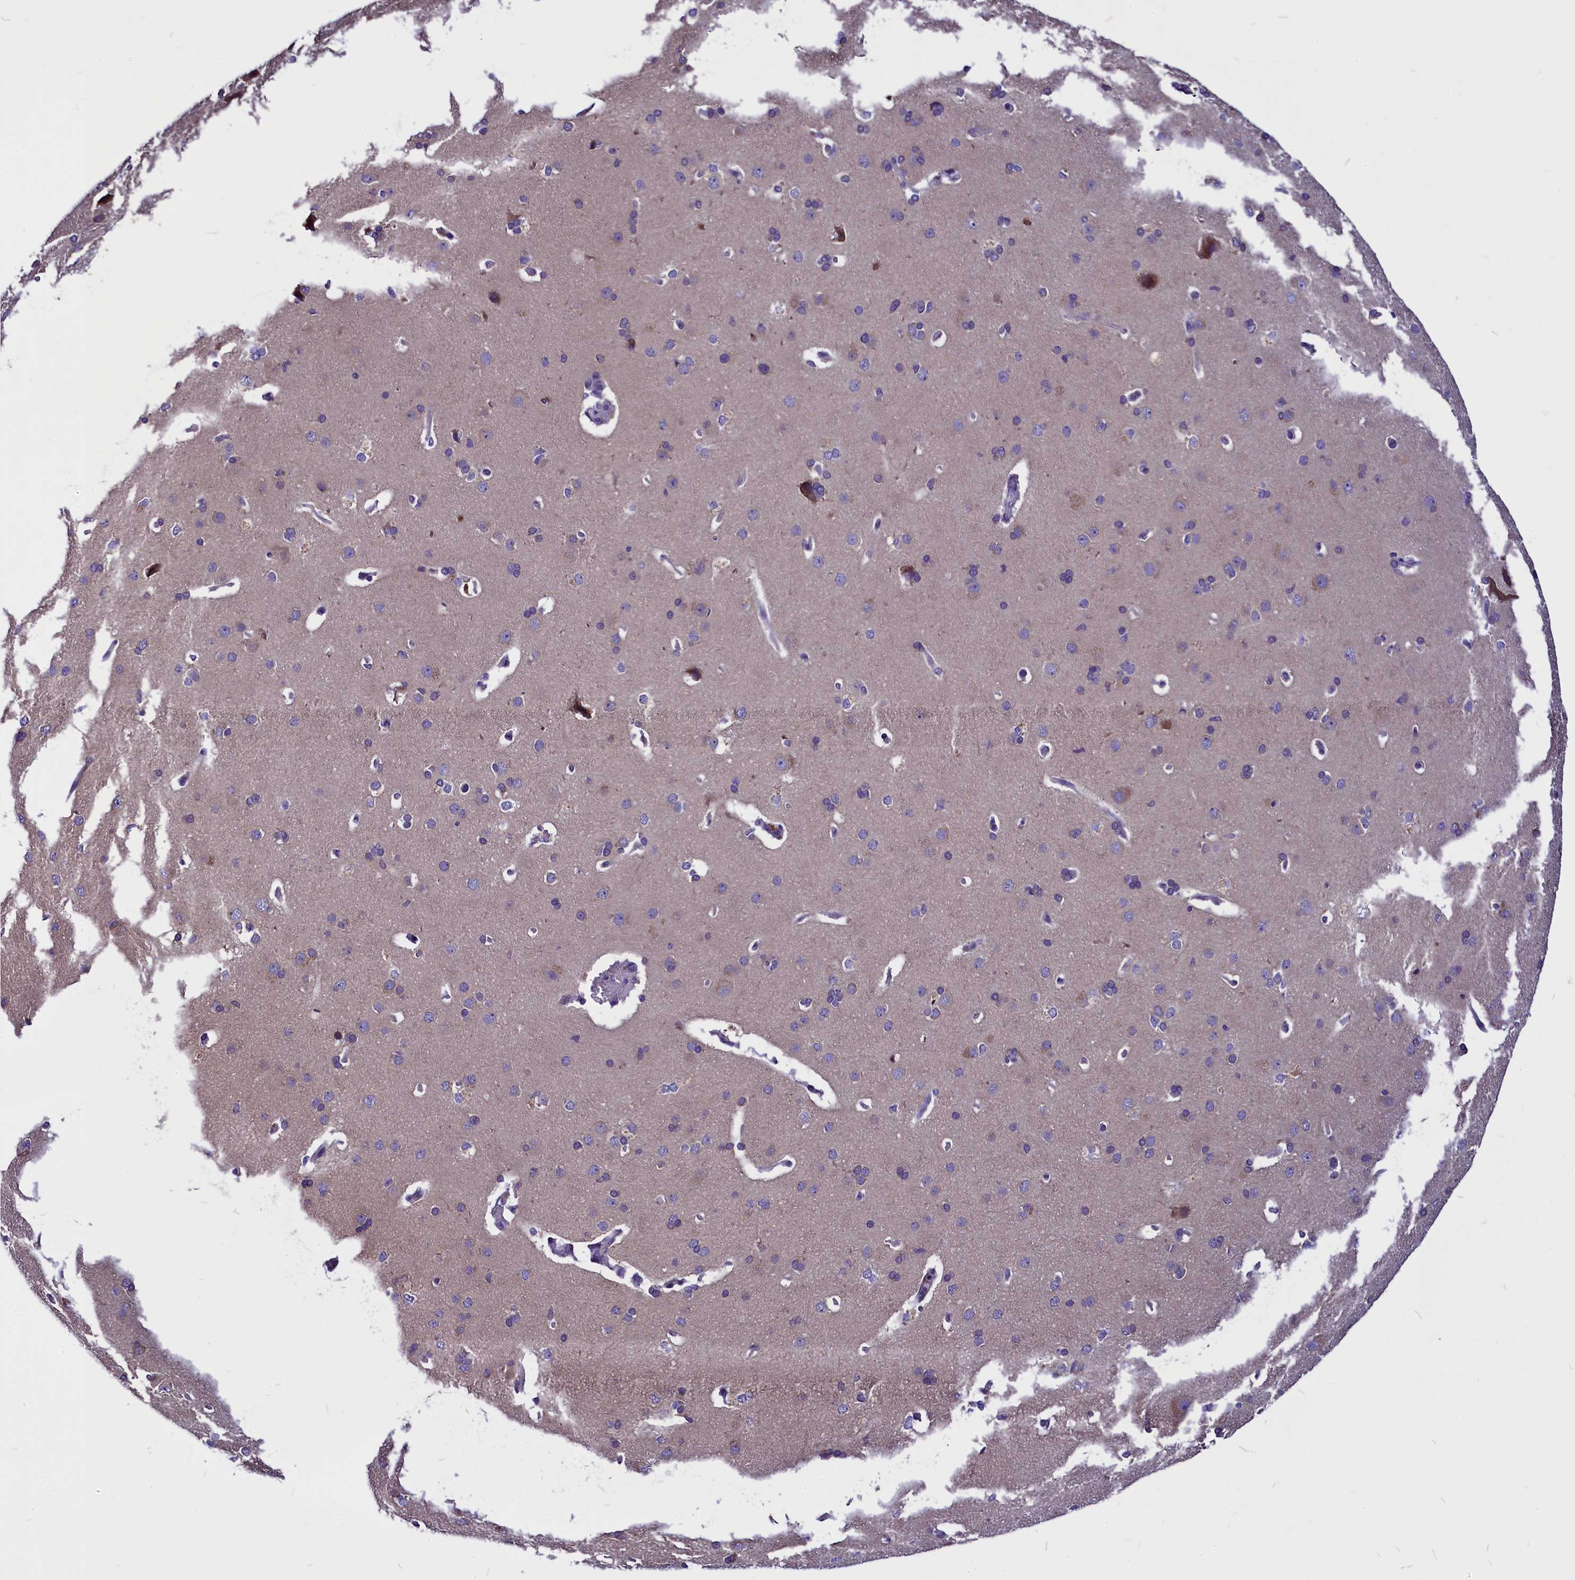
{"staining": {"intensity": "negative", "quantity": "none", "location": "none"}, "tissue": "cerebral cortex", "cell_type": "Endothelial cells", "image_type": "normal", "snomed": [{"axis": "morphology", "description": "Normal tissue, NOS"}, {"axis": "topography", "description": "Cerebral cortex"}], "caption": "High power microscopy image of an immunohistochemistry histopathology image of unremarkable cerebral cortex, revealing no significant staining in endothelial cells.", "gene": "CEP170", "patient": {"sex": "male", "age": 62}}